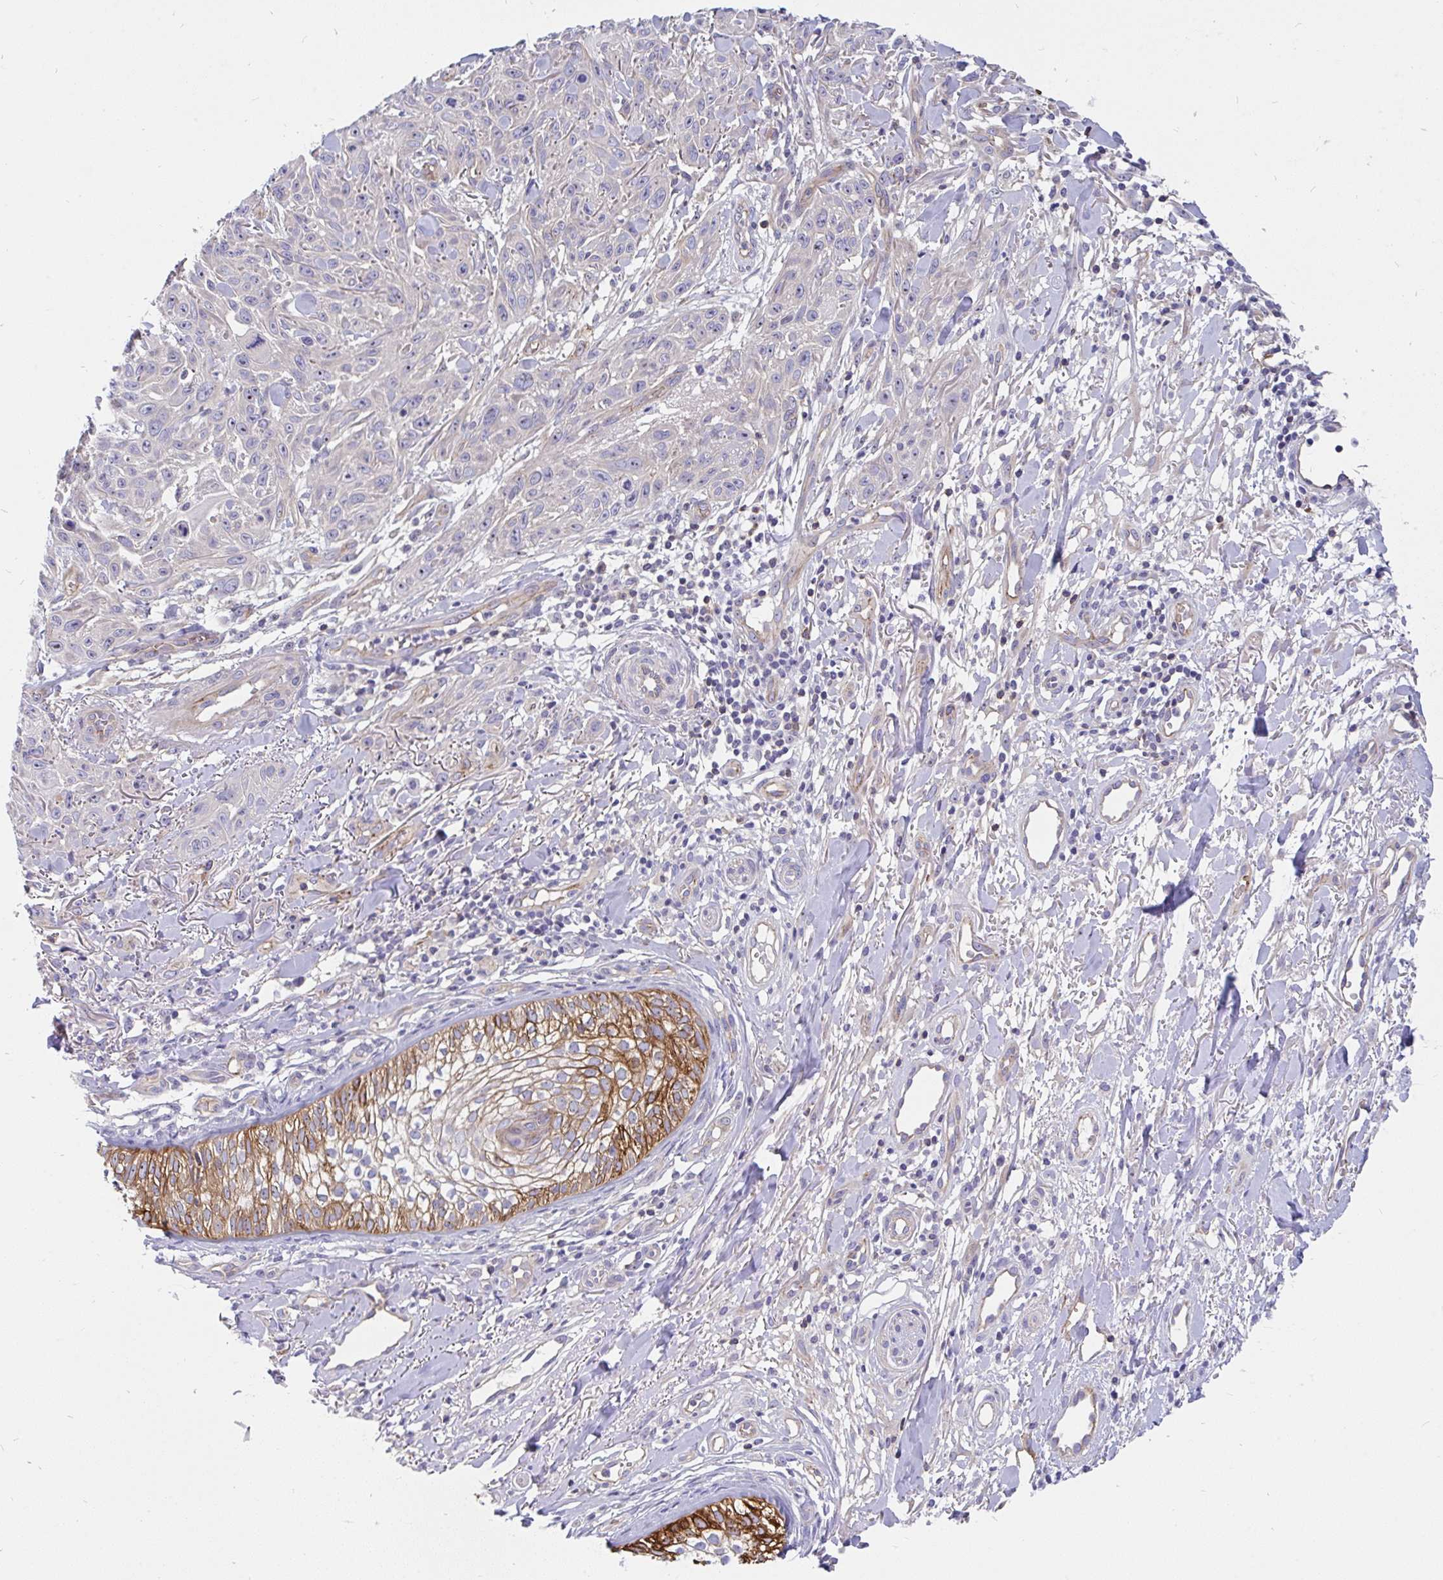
{"staining": {"intensity": "strong", "quantity": "25%-75%", "location": "cytoplasmic/membranous"}, "tissue": "skin cancer", "cell_type": "Tumor cells", "image_type": "cancer", "snomed": [{"axis": "morphology", "description": "Squamous cell carcinoma, NOS"}, {"axis": "topography", "description": "Skin"}], "caption": "Immunohistochemistry micrograph of human skin cancer stained for a protein (brown), which displays high levels of strong cytoplasmic/membranous positivity in about 25%-75% of tumor cells.", "gene": "LRRC26", "patient": {"sex": "male", "age": 86}}